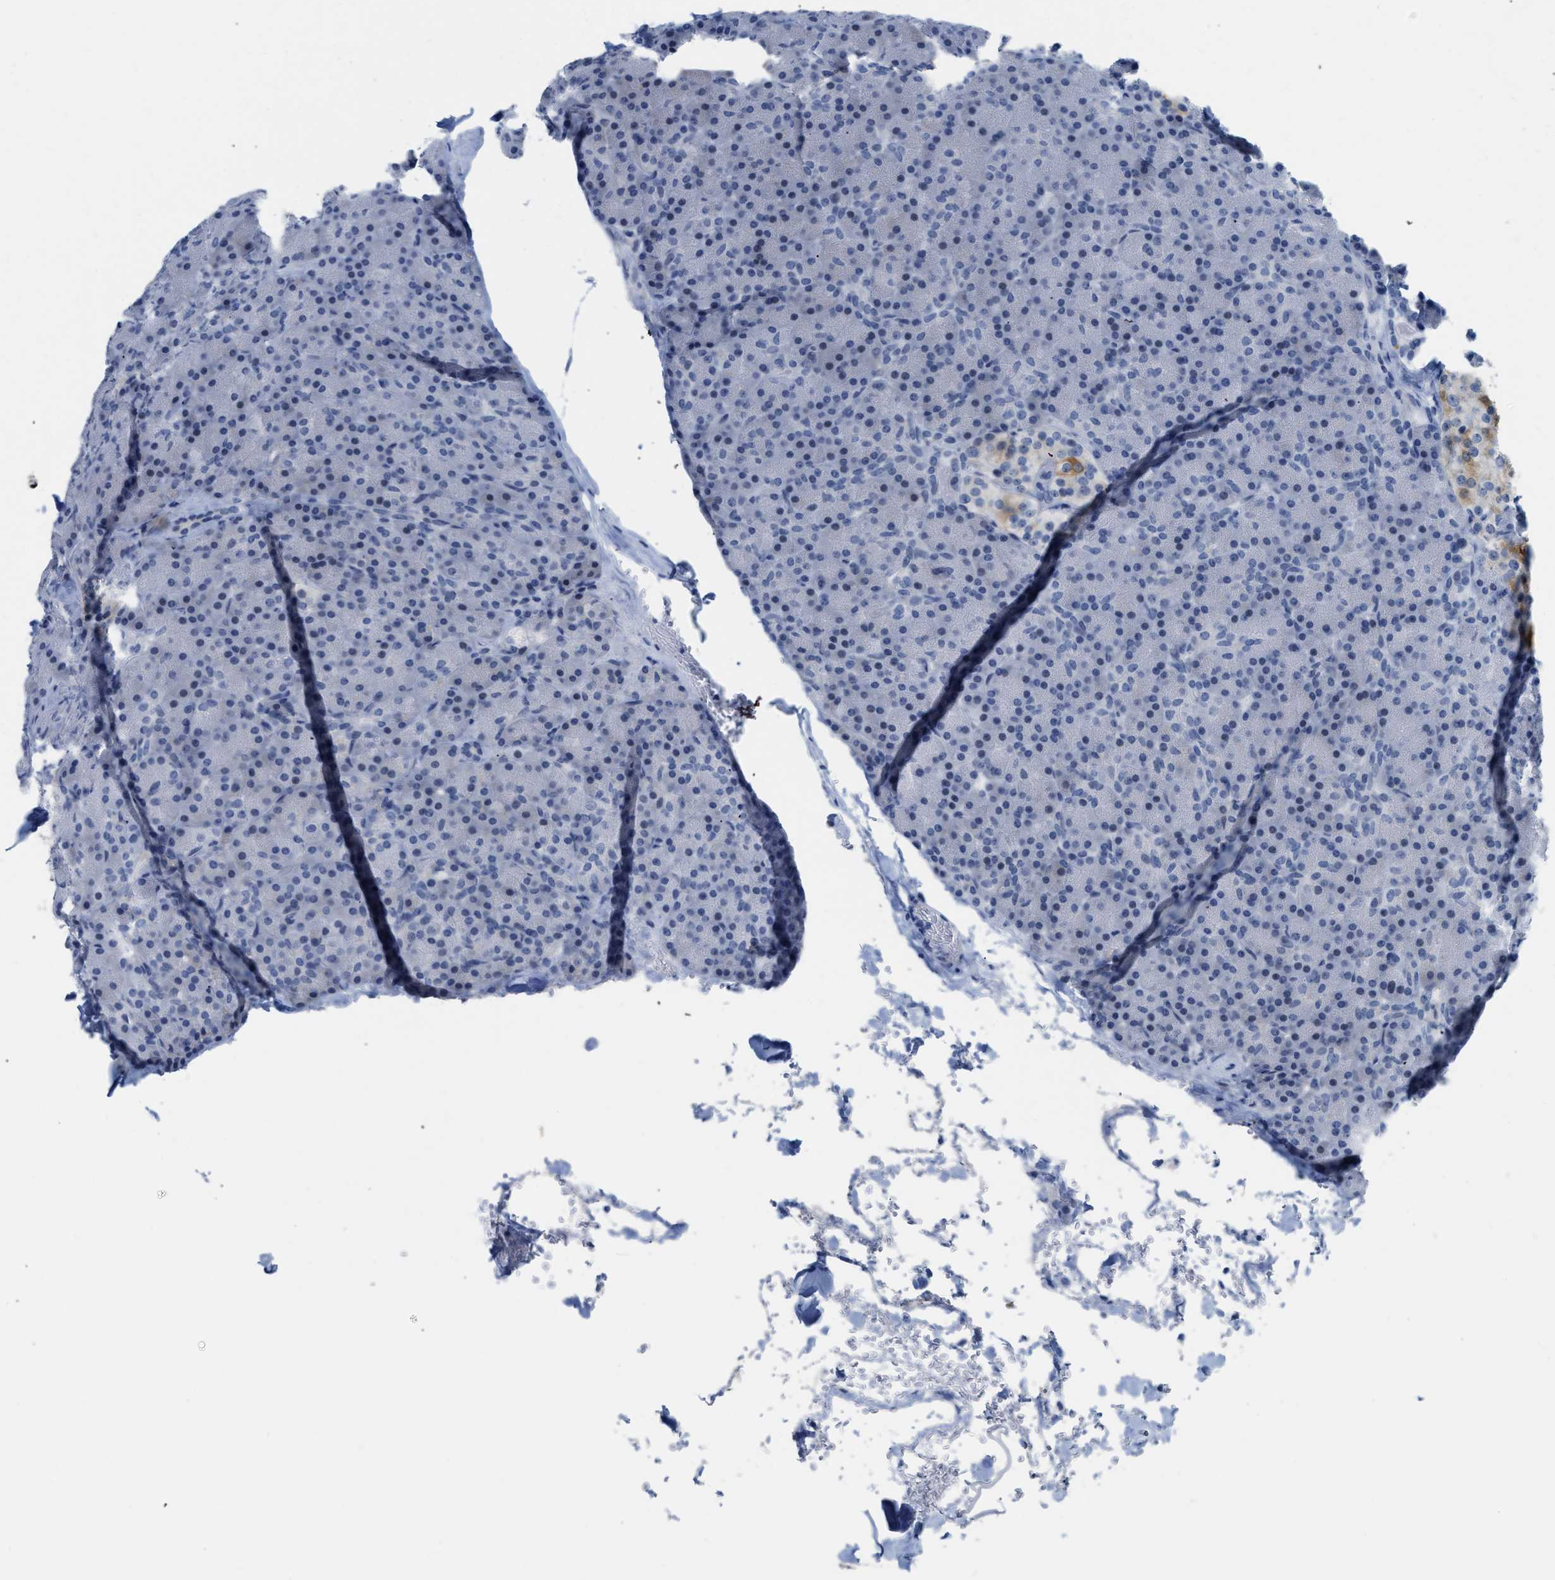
{"staining": {"intensity": "negative", "quantity": "none", "location": "none"}, "tissue": "pancreas", "cell_type": "Exocrine glandular cells", "image_type": "normal", "snomed": [{"axis": "morphology", "description": "Normal tissue, NOS"}, {"axis": "topography", "description": "Pancreas"}], "caption": "Protein analysis of normal pancreas reveals no significant expression in exocrine glandular cells. (IHC, brightfield microscopy, high magnification).", "gene": "CRYM", "patient": {"sex": "female", "age": 43}}